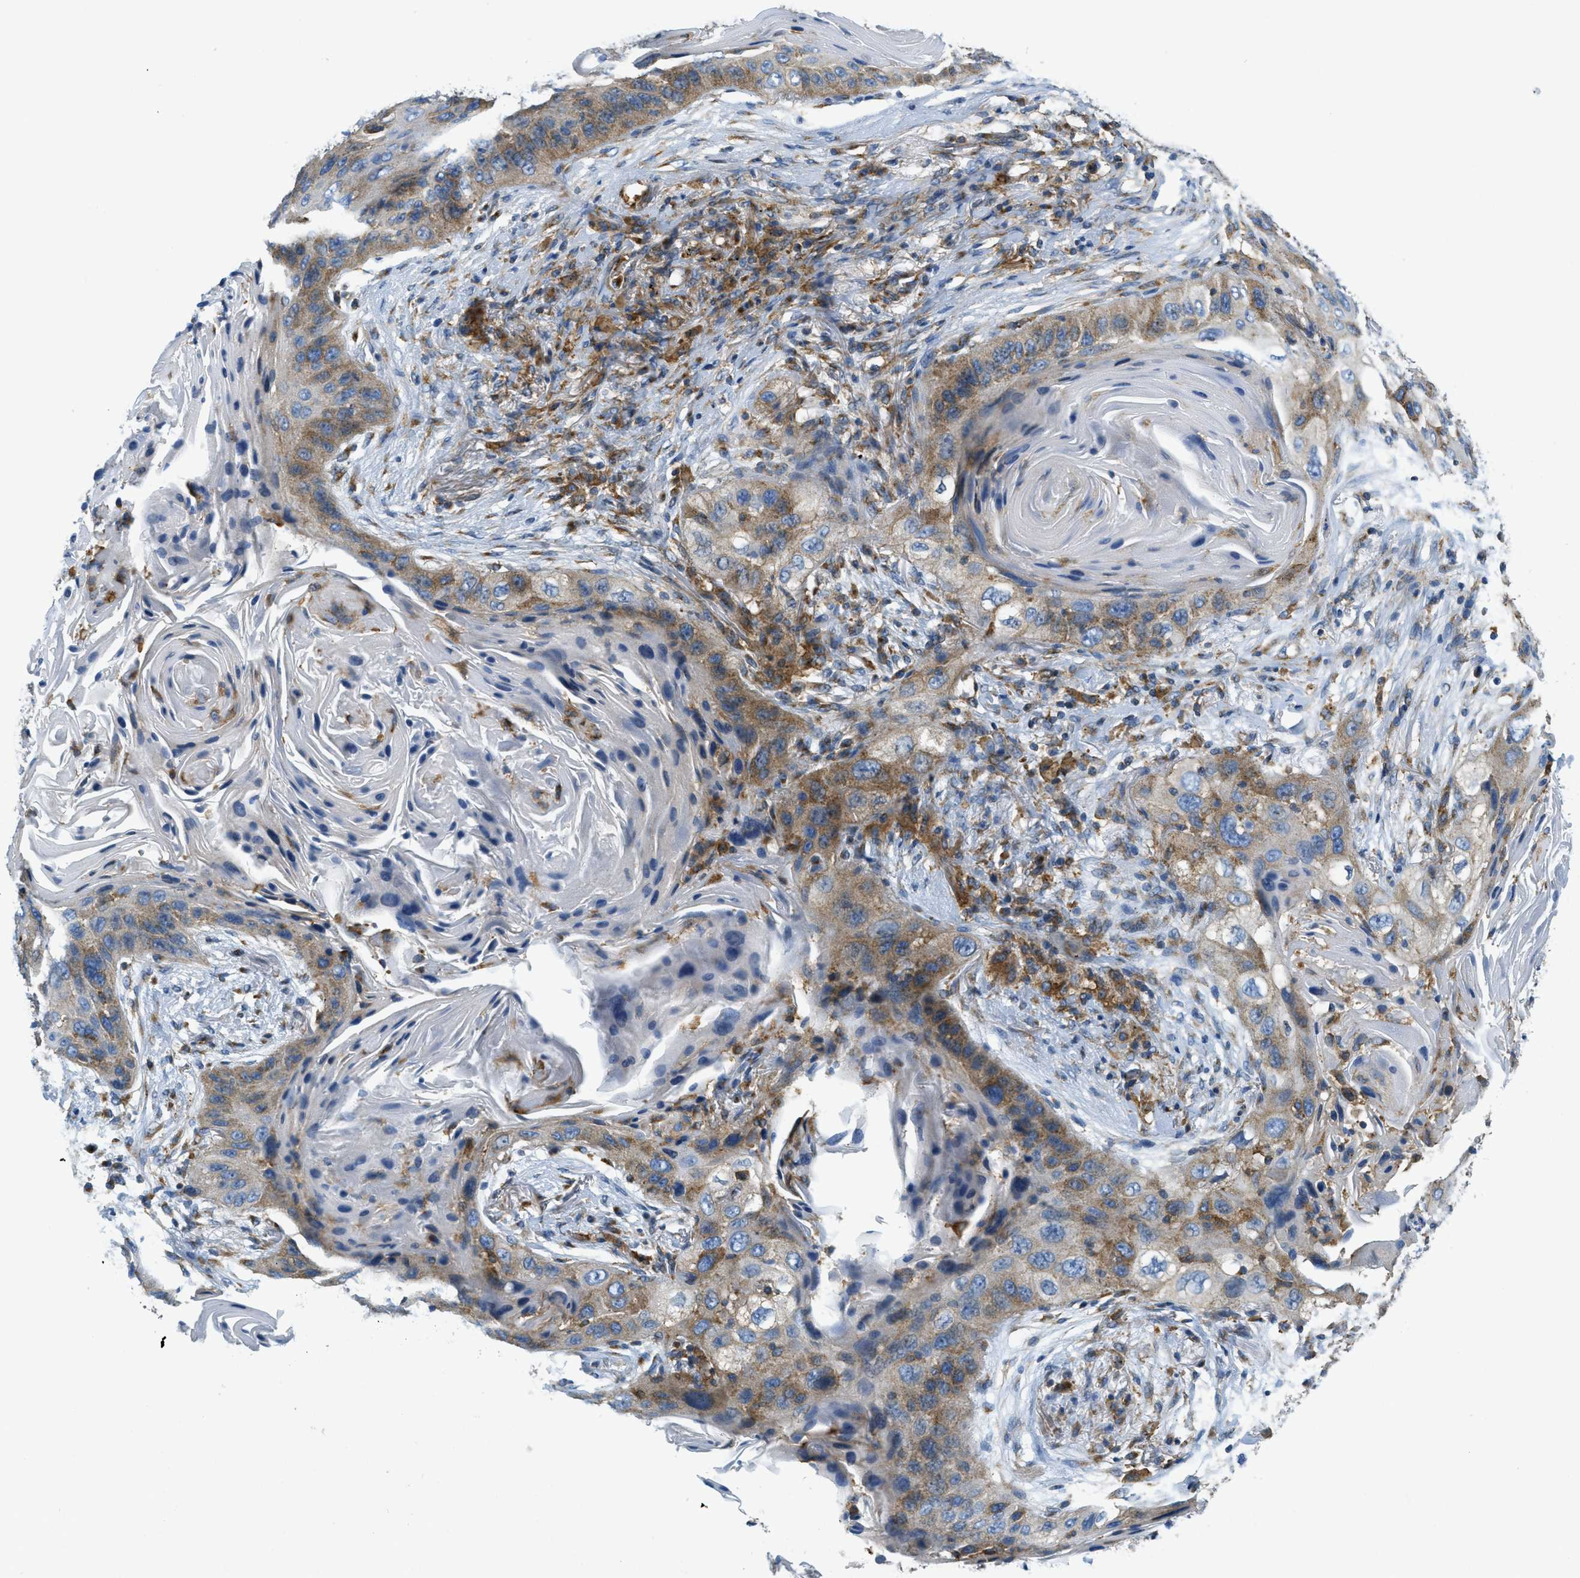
{"staining": {"intensity": "moderate", "quantity": ">75%", "location": "cytoplasmic/membranous"}, "tissue": "lung cancer", "cell_type": "Tumor cells", "image_type": "cancer", "snomed": [{"axis": "morphology", "description": "Squamous cell carcinoma, NOS"}, {"axis": "topography", "description": "Lung"}], "caption": "Lung squamous cell carcinoma stained with immunohistochemistry shows moderate cytoplasmic/membranous expression in about >75% of tumor cells.", "gene": "AP2B1", "patient": {"sex": "female", "age": 67}}